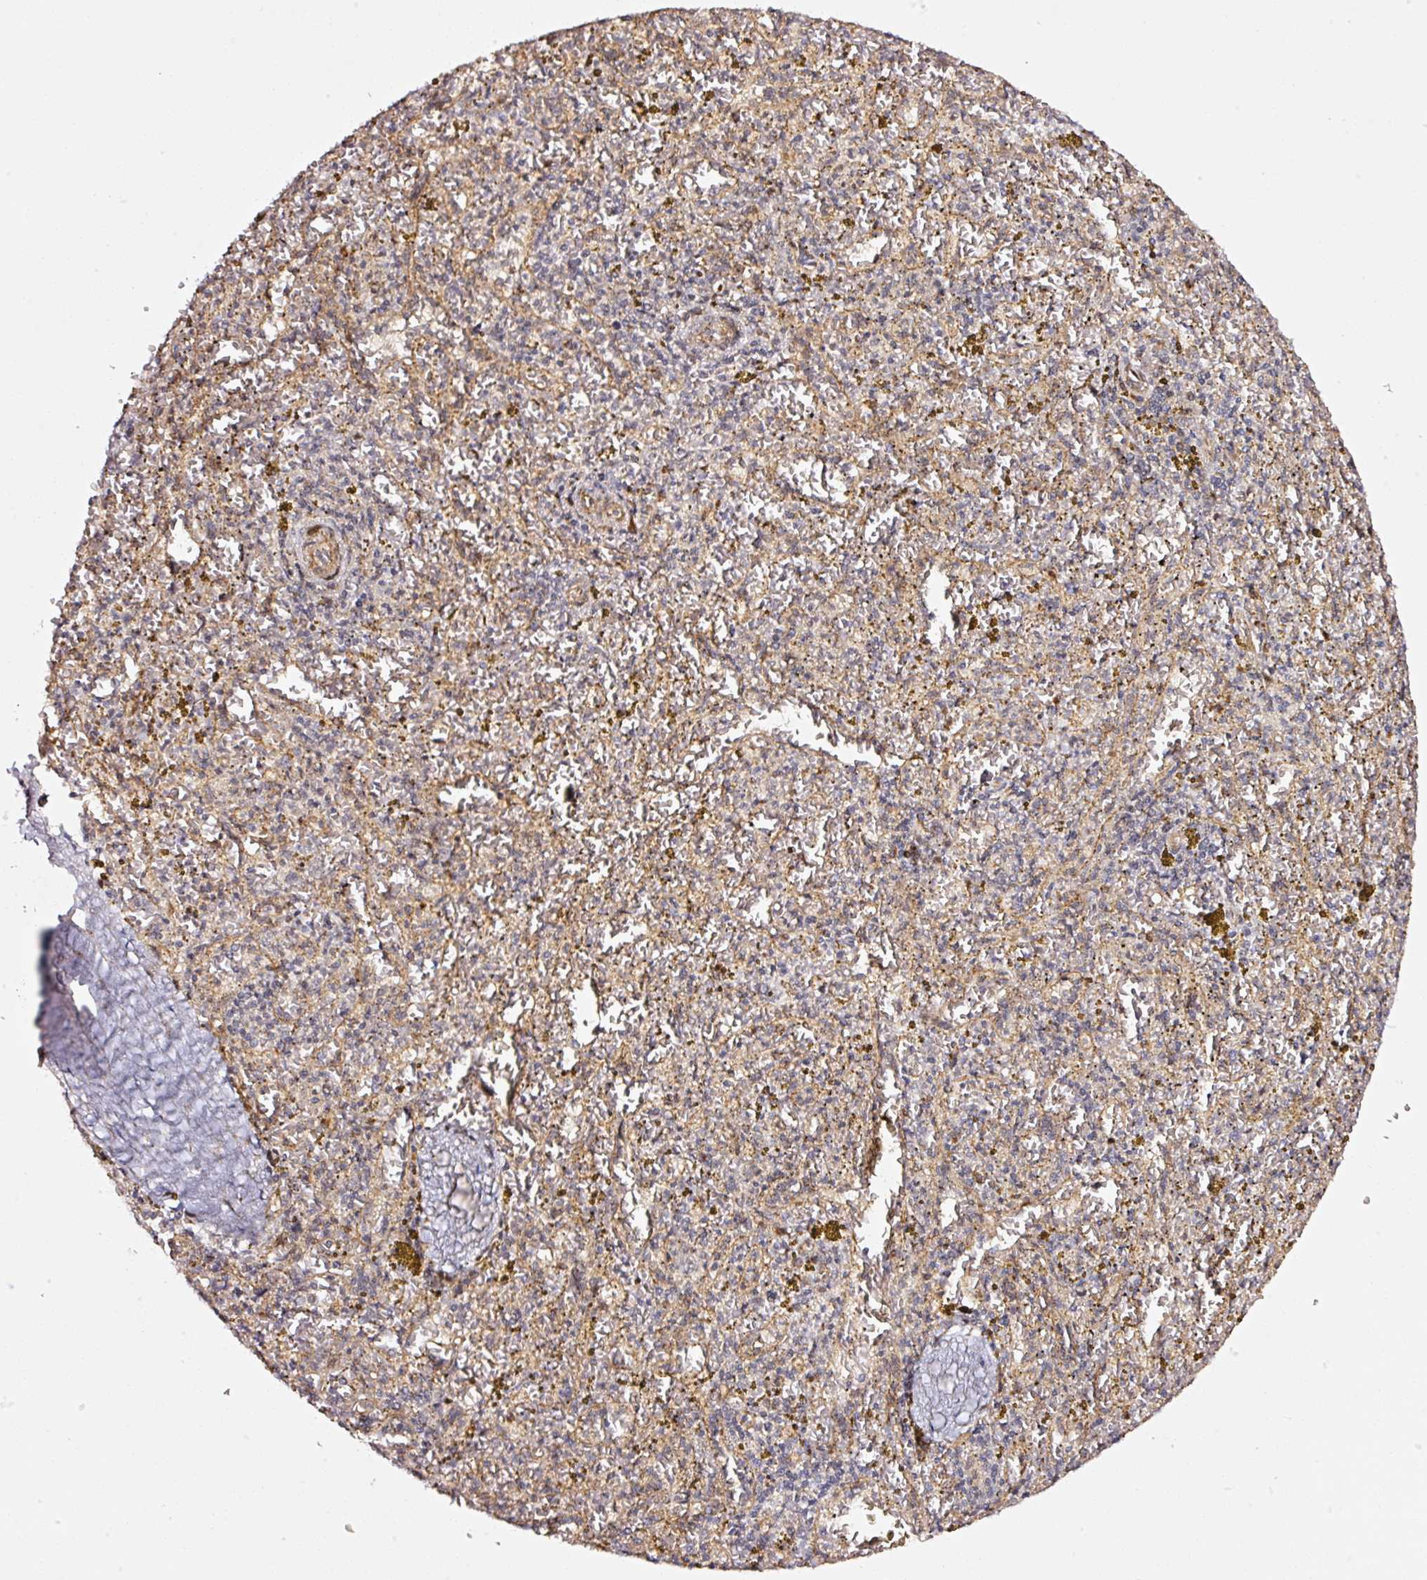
{"staining": {"intensity": "negative", "quantity": "none", "location": "none"}, "tissue": "spleen", "cell_type": "Cells in red pulp", "image_type": "normal", "snomed": [{"axis": "morphology", "description": "Normal tissue, NOS"}, {"axis": "topography", "description": "Spleen"}], "caption": "Immunohistochemistry image of unremarkable spleen: human spleen stained with DAB exhibits no significant protein expression in cells in red pulp.", "gene": "ANKRD20A1", "patient": {"sex": "male", "age": 57}}